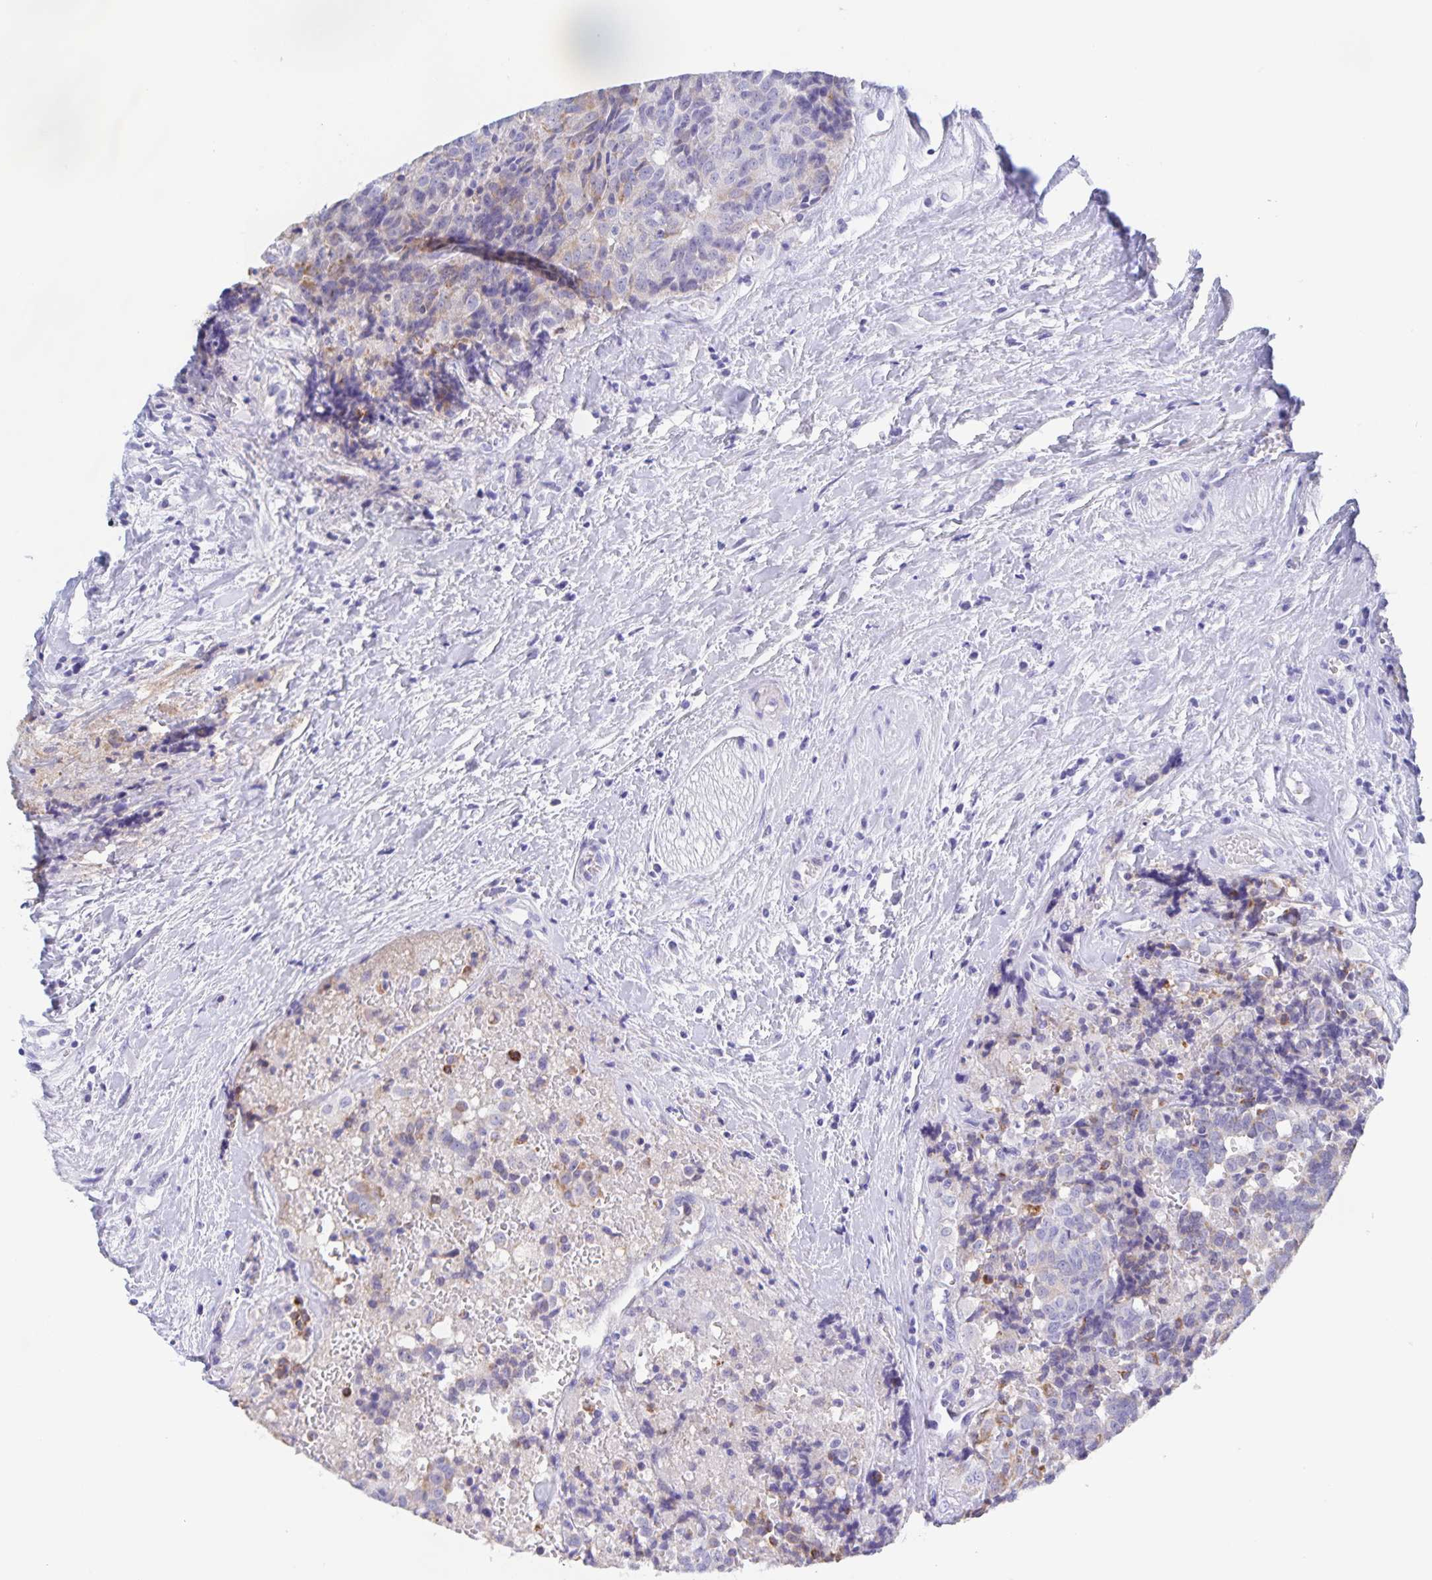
{"staining": {"intensity": "negative", "quantity": "none", "location": "none"}, "tissue": "prostate cancer", "cell_type": "Tumor cells", "image_type": "cancer", "snomed": [{"axis": "morphology", "description": "Adenocarcinoma, High grade"}, {"axis": "topography", "description": "Prostate and seminal vesicle, NOS"}], "caption": "Protein analysis of prostate adenocarcinoma (high-grade) reveals no significant expression in tumor cells. (DAB (3,3'-diaminobenzidine) immunohistochemistry (IHC), high magnification).", "gene": "CATSPER4", "patient": {"sex": "male", "age": 60}}